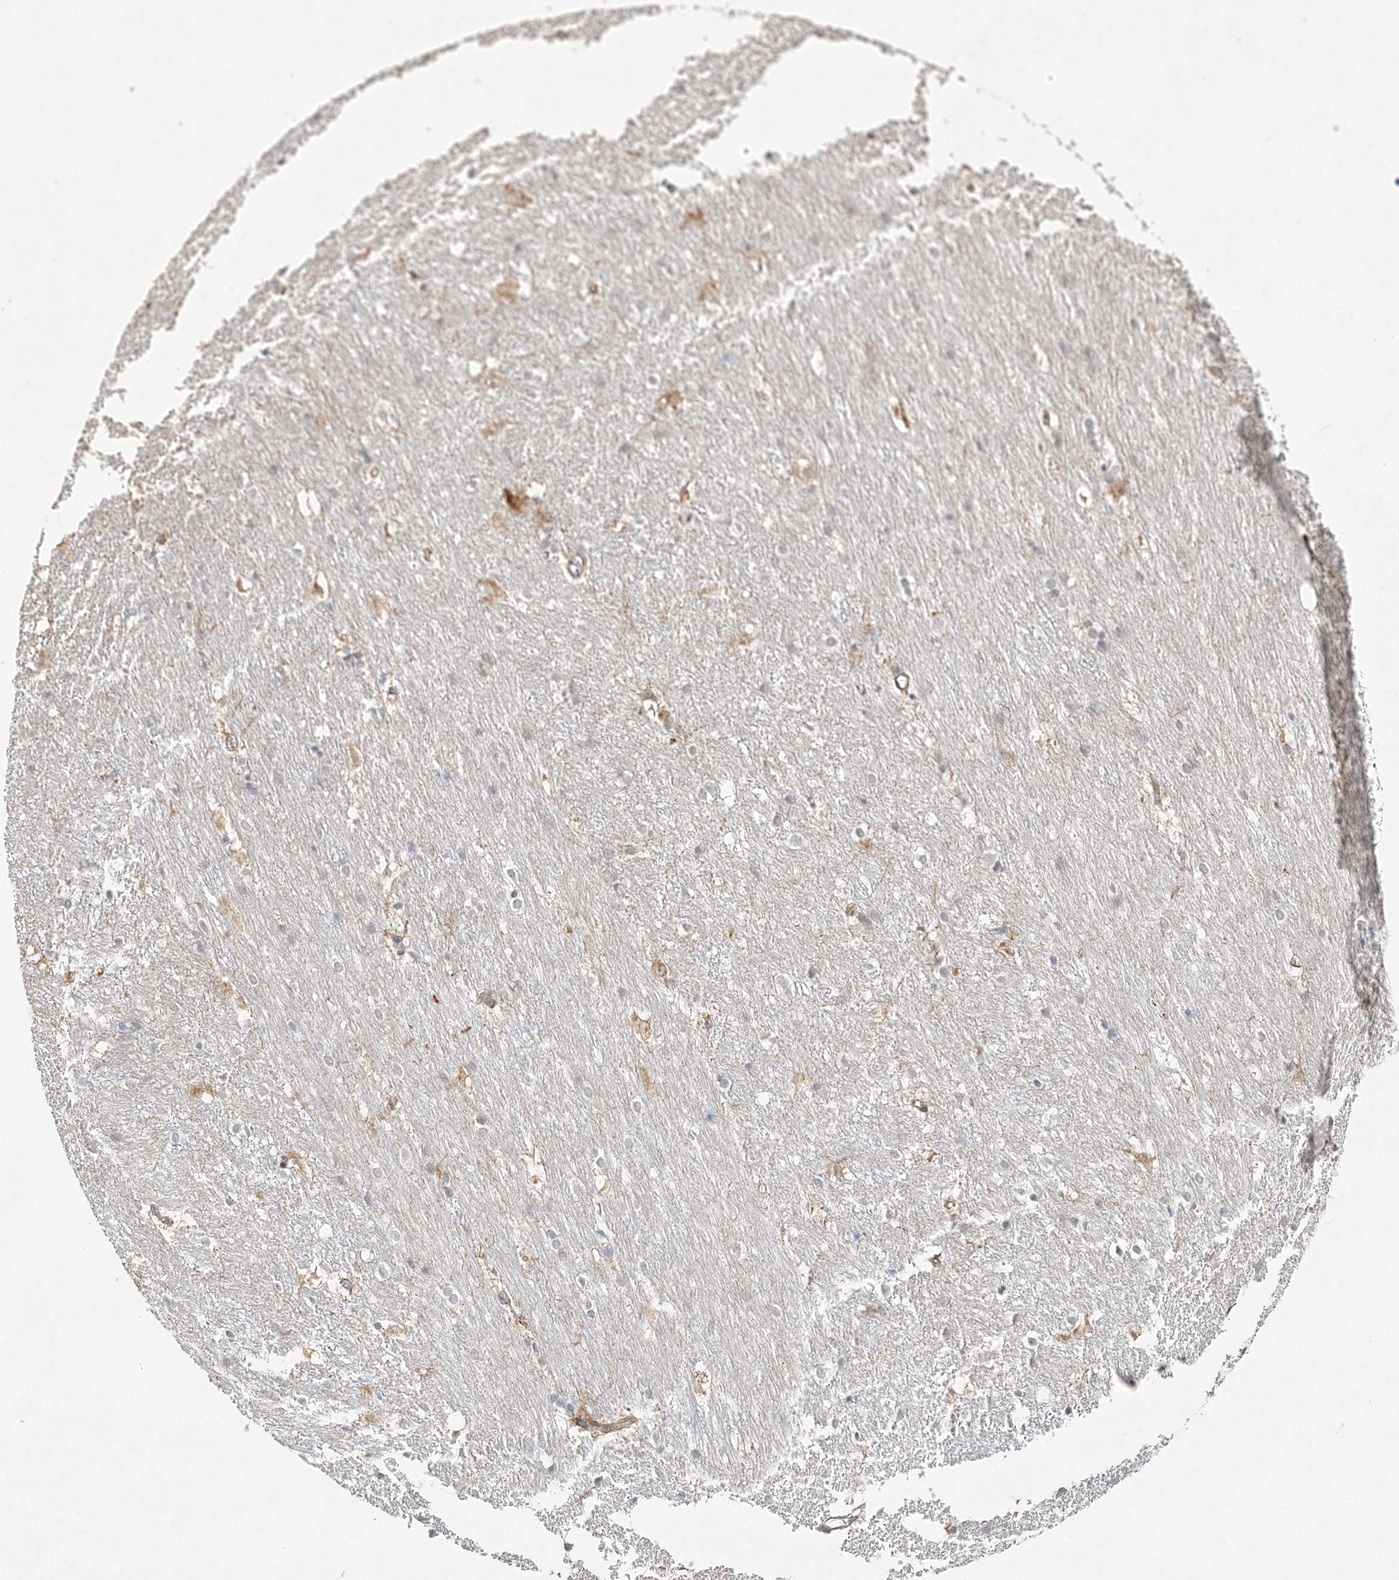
{"staining": {"intensity": "weak", "quantity": "<25%", "location": "cytoplasmic/membranous"}, "tissue": "caudate", "cell_type": "Glial cells", "image_type": "normal", "snomed": [{"axis": "morphology", "description": "Normal tissue, NOS"}, {"axis": "topography", "description": "Lateral ventricle wall"}], "caption": "Human caudate stained for a protein using IHC exhibits no positivity in glial cells.", "gene": "MAT2B", "patient": {"sex": "female", "age": 19}}